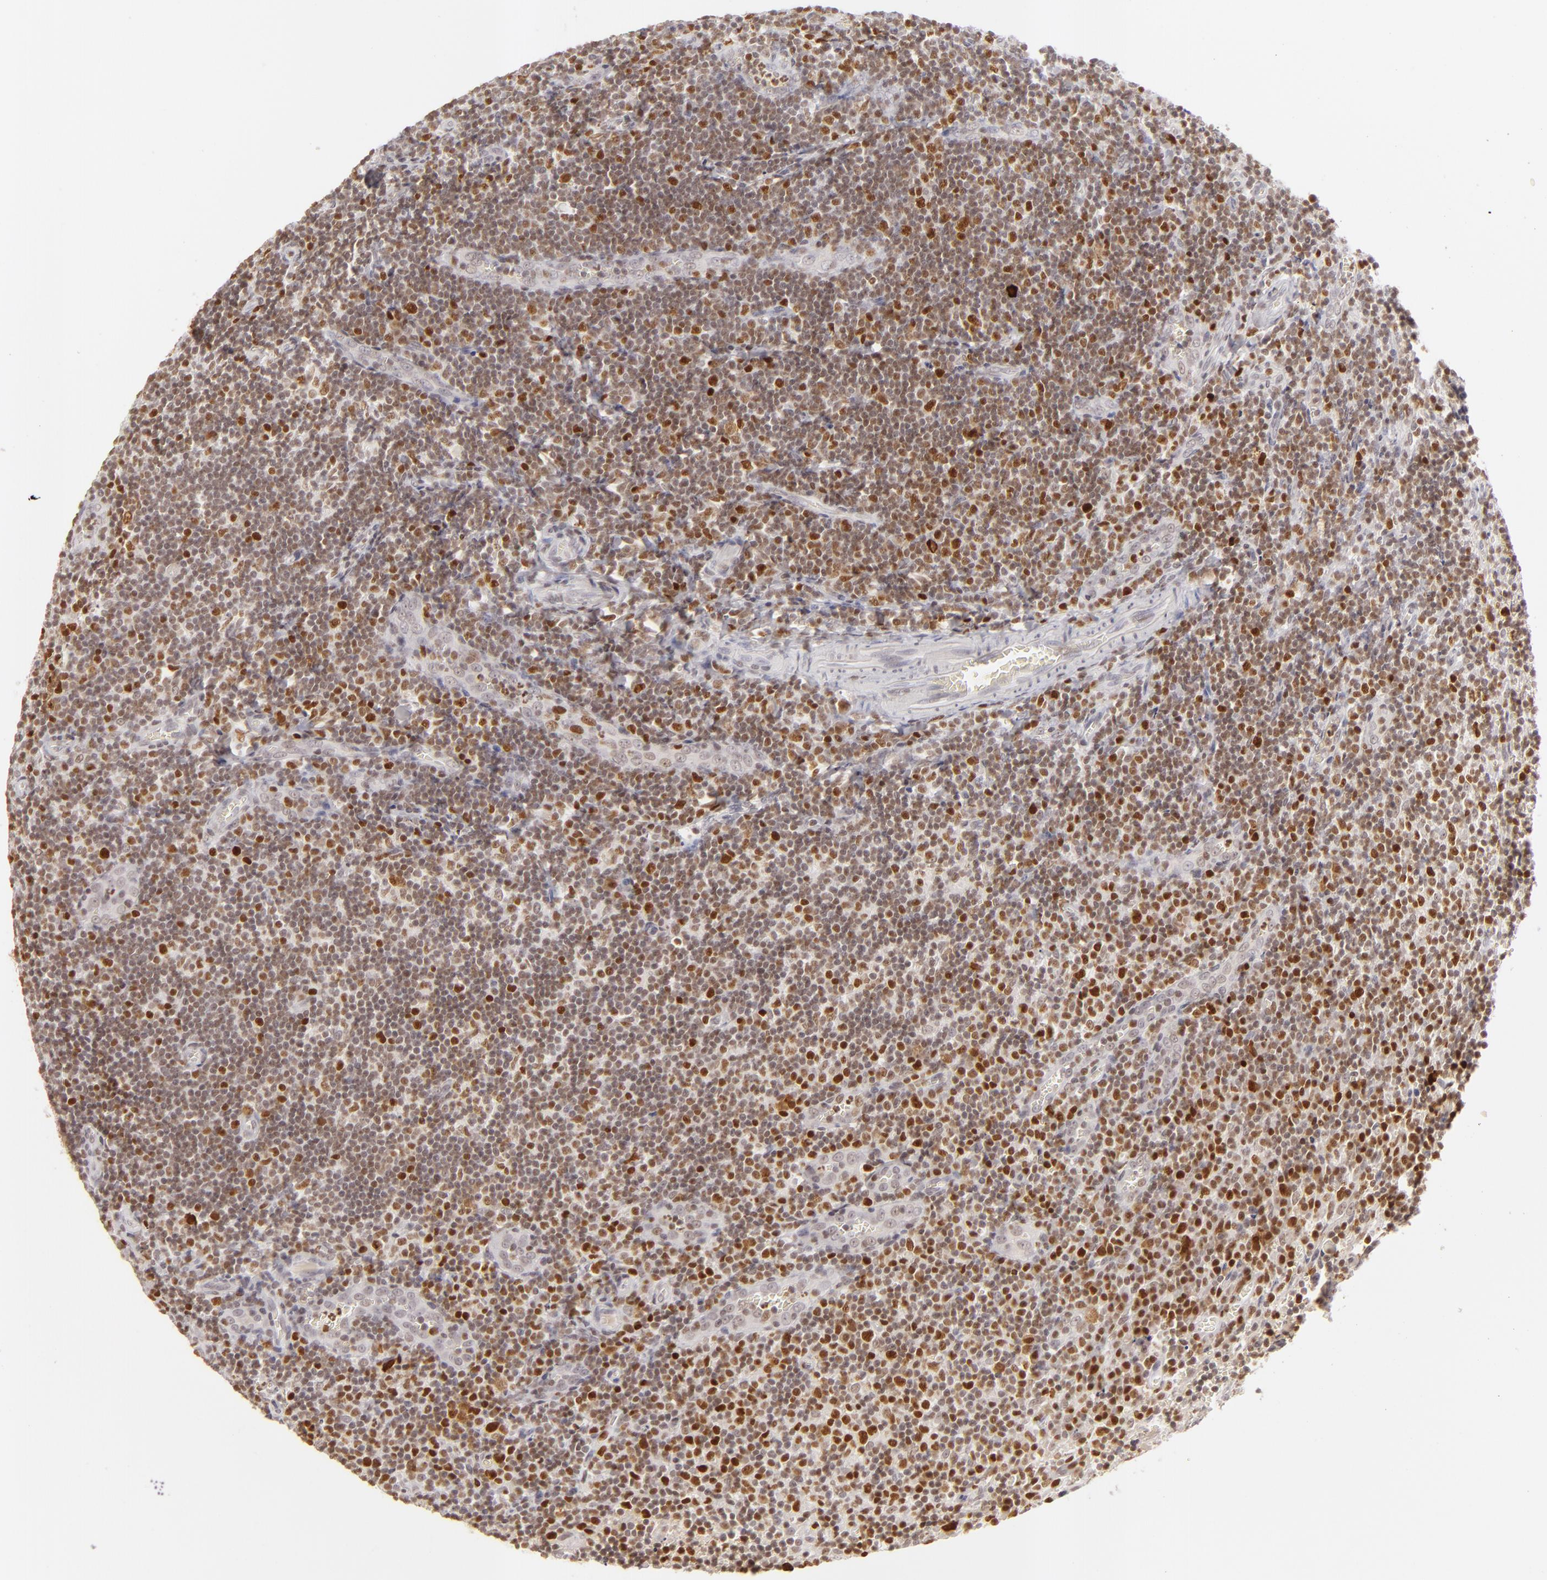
{"staining": {"intensity": "strong", "quantity": ">75%", "location": "nuclear"}, "tissue": "tonsil", "cell_type": "Germinal center cells", "image_type": "normal", "snomed": [{"axis": "morphology", "description": "Normal tissue, NOS"}, {"axis": "topography", "description": "Tonsil"}], "caption": "This image demonstrates immunohistochemistry staining of unremarkable tonsil, with high strong nuclear positivity in about >75% of germinal center cells.", "gene": "FEN1", "patient": {"sex": "male", "age": 20}}